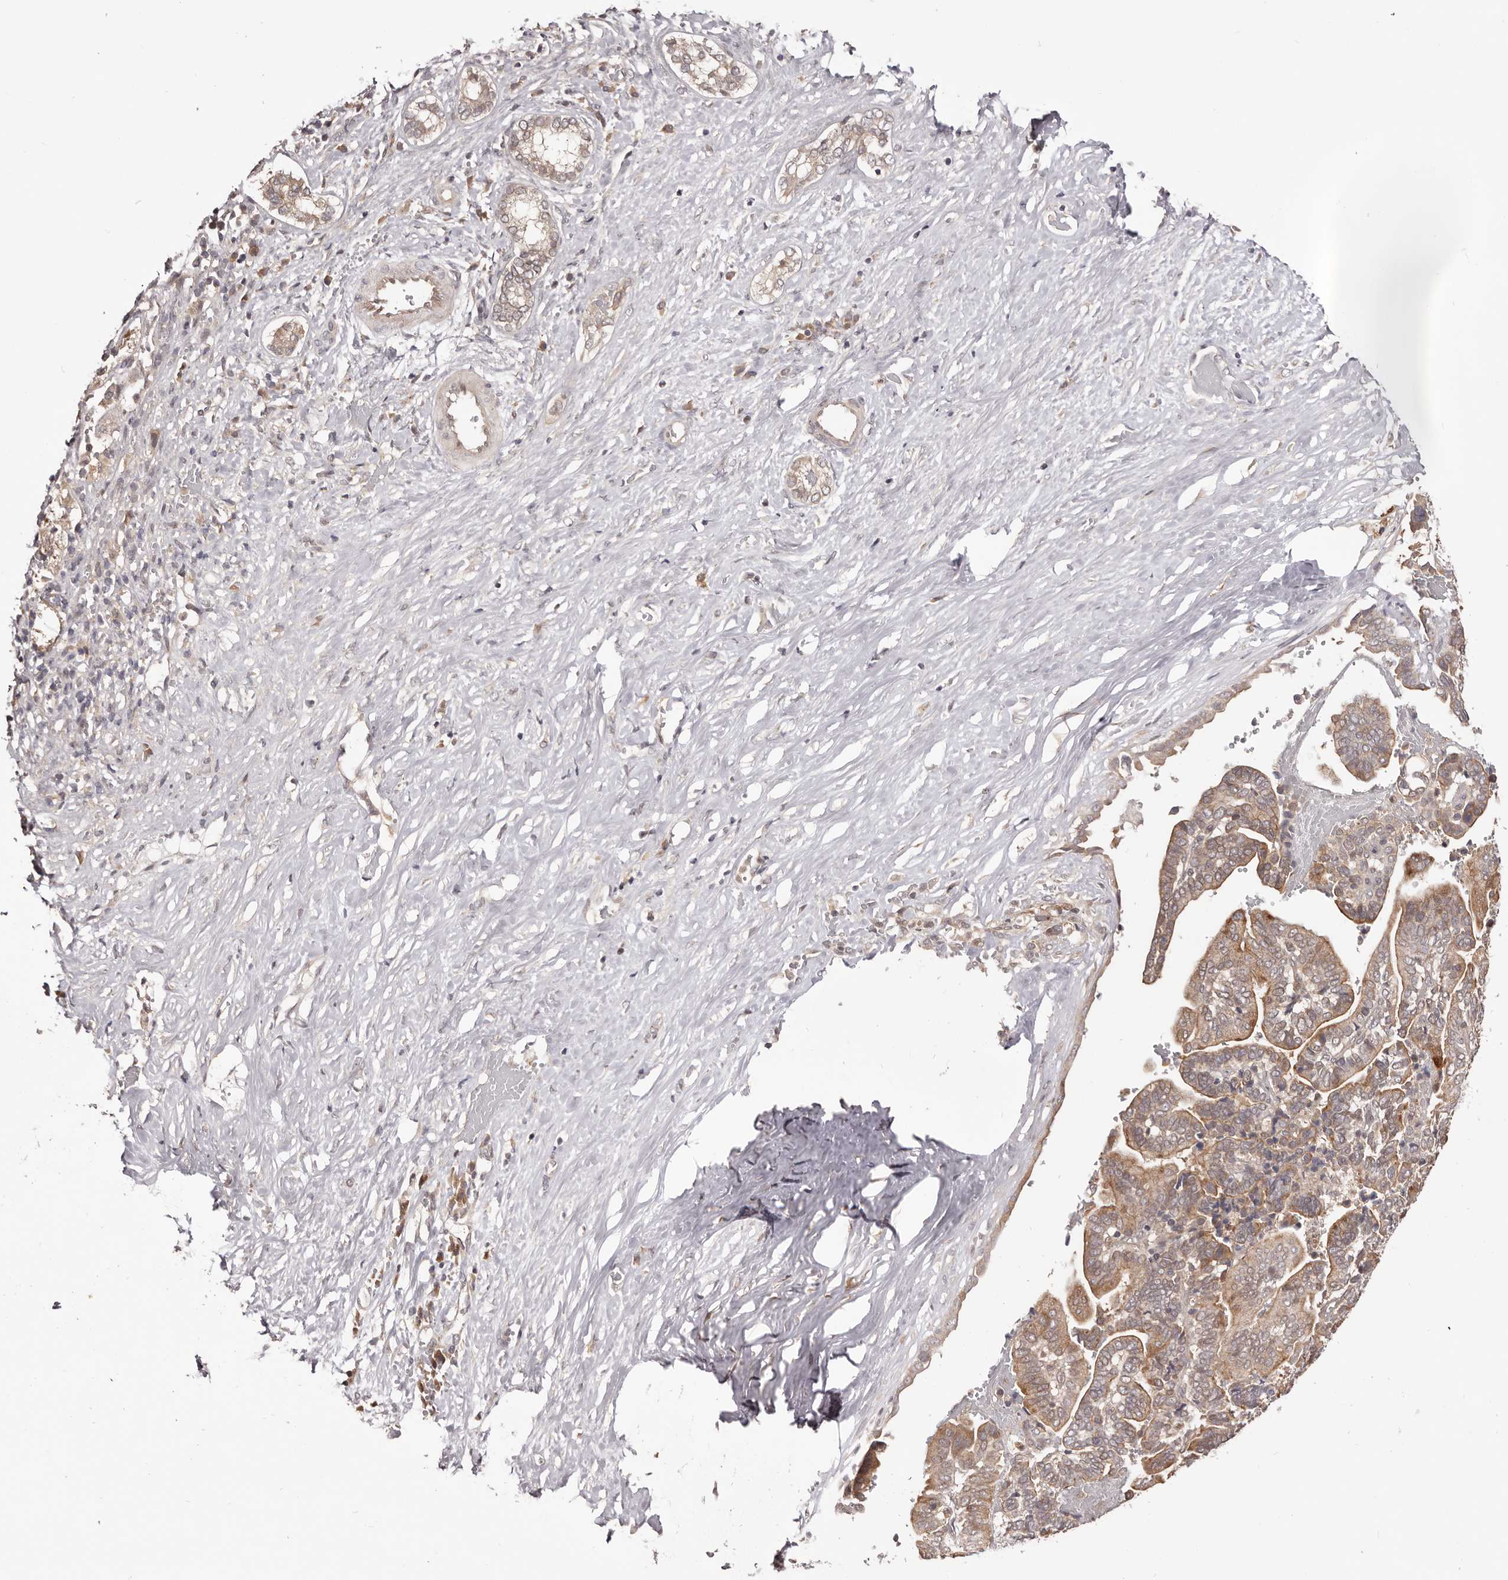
{"staining": {"intensity": "moderate", "quantity": ">75%", "location": "cytoplasmic/membranous"}, "tissue": "liver cancer", "cell_type": "Tumor cells", "image_type": "cancer", "snomed": [{"axis": "morphology", "description": "Cholangiocarcinoma"}, {"axis": "topography", "description": "Liver"}], "caption": "This micrograph exhibits liver cholangiocarcinoma stained with IHC to label a protein in brown. The cytoplasmic/membranous of tumor cells show moderate positivity for the protein. Nuclei are counter-stained blue.", "gene": "MDP1", "patient": {"sex": "female", "age": 75}}